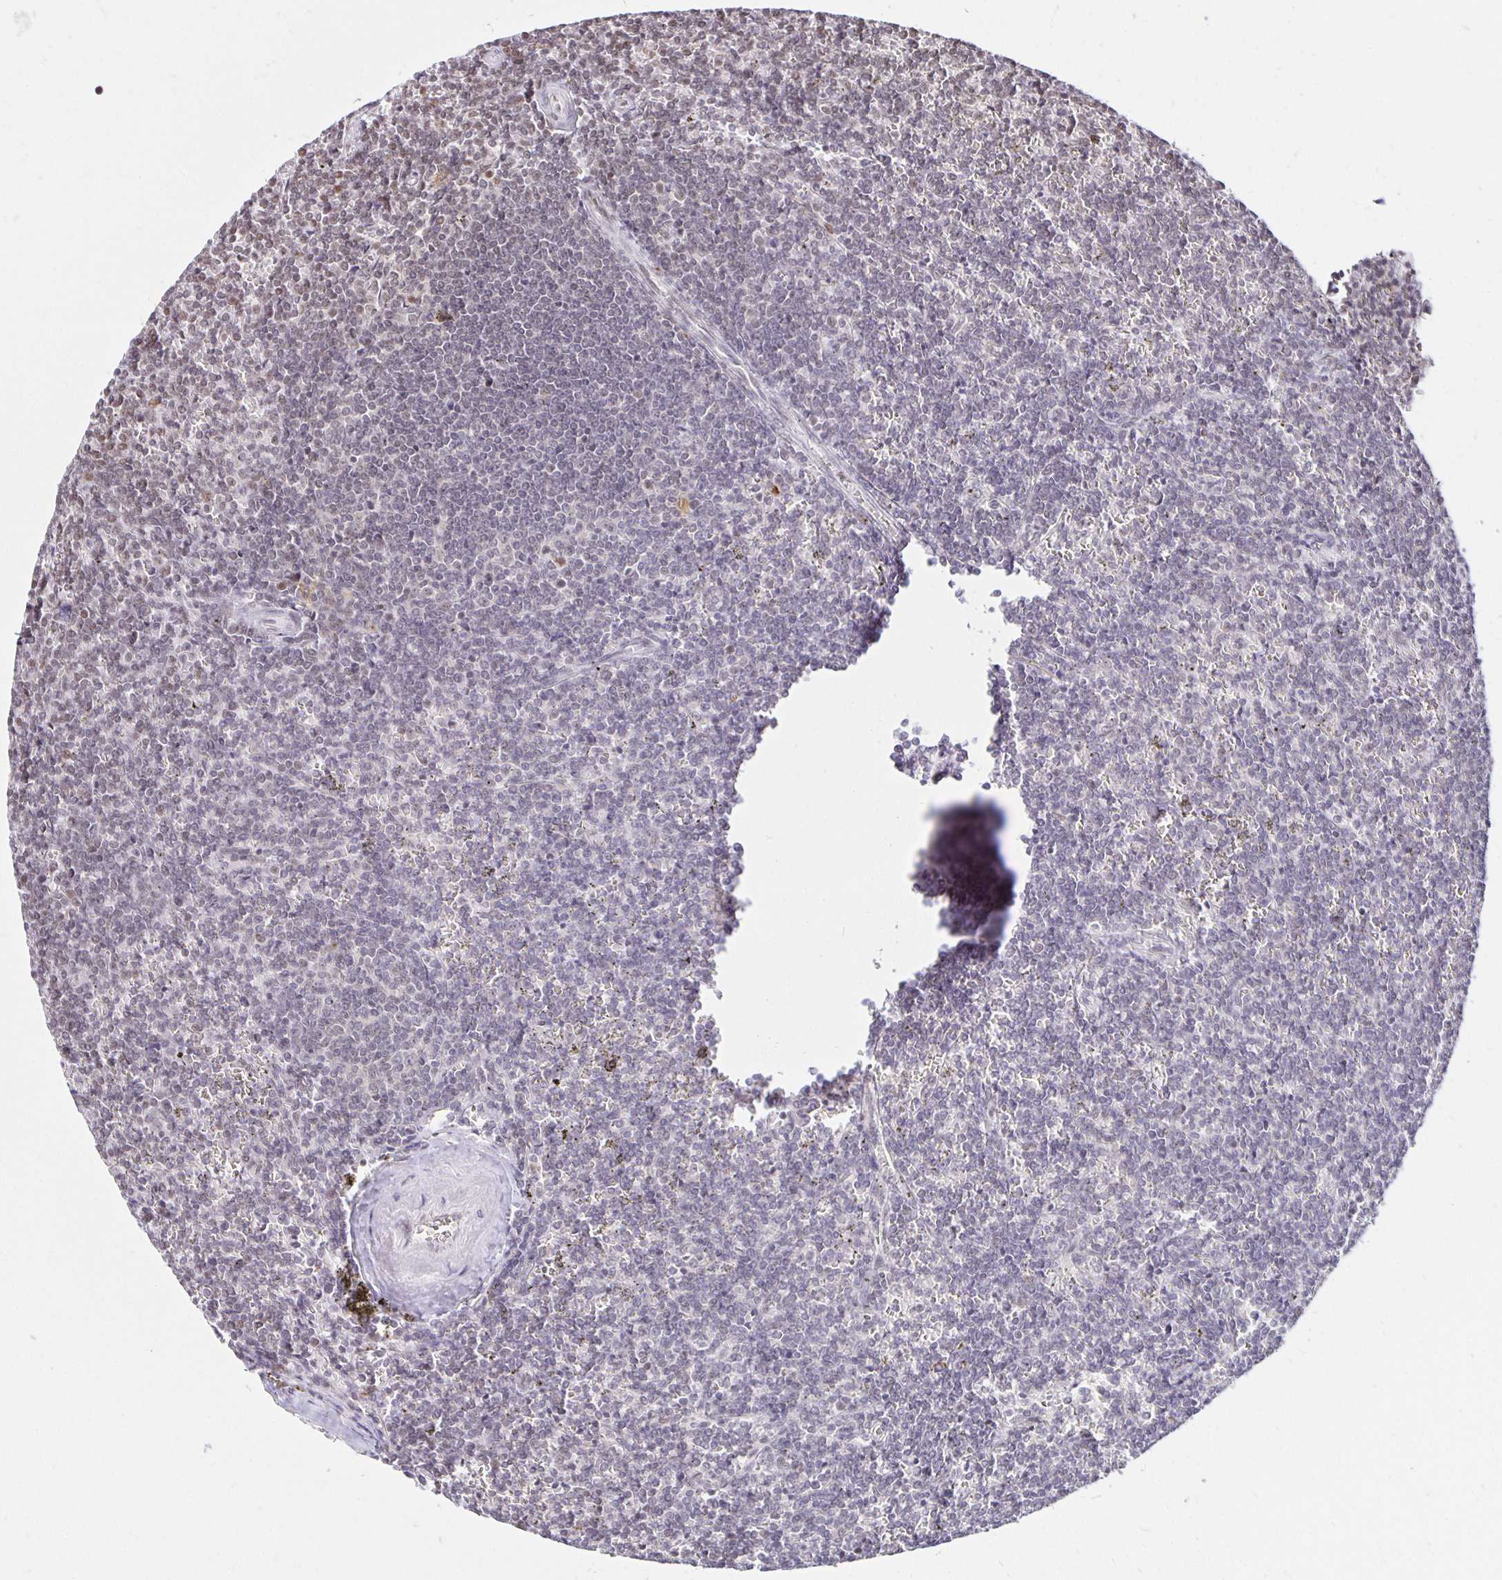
{"staining": {"intensity": "moderate", "quantity": "<25%", "location": "nuclear"}, "tissue": "lymphoma", "cell_type": "Tumor cells", "image_type": "cancer", "snomed": [{"axis": "morphology", "description": "Malignant lymphoma, non-Hodgkin's type, Low grade"}, {"axis": "topography", "description": "Spleen"}], "caption": "DAB immunohistochemical staining of human malignant lymphoma, non-Hodgkin's type (low-grade) reveals moderate nuclear protein positivity in about <25% of tumor cells.", "gene": "ZNF579", "patient": {"sex": "male", "age": 78}}